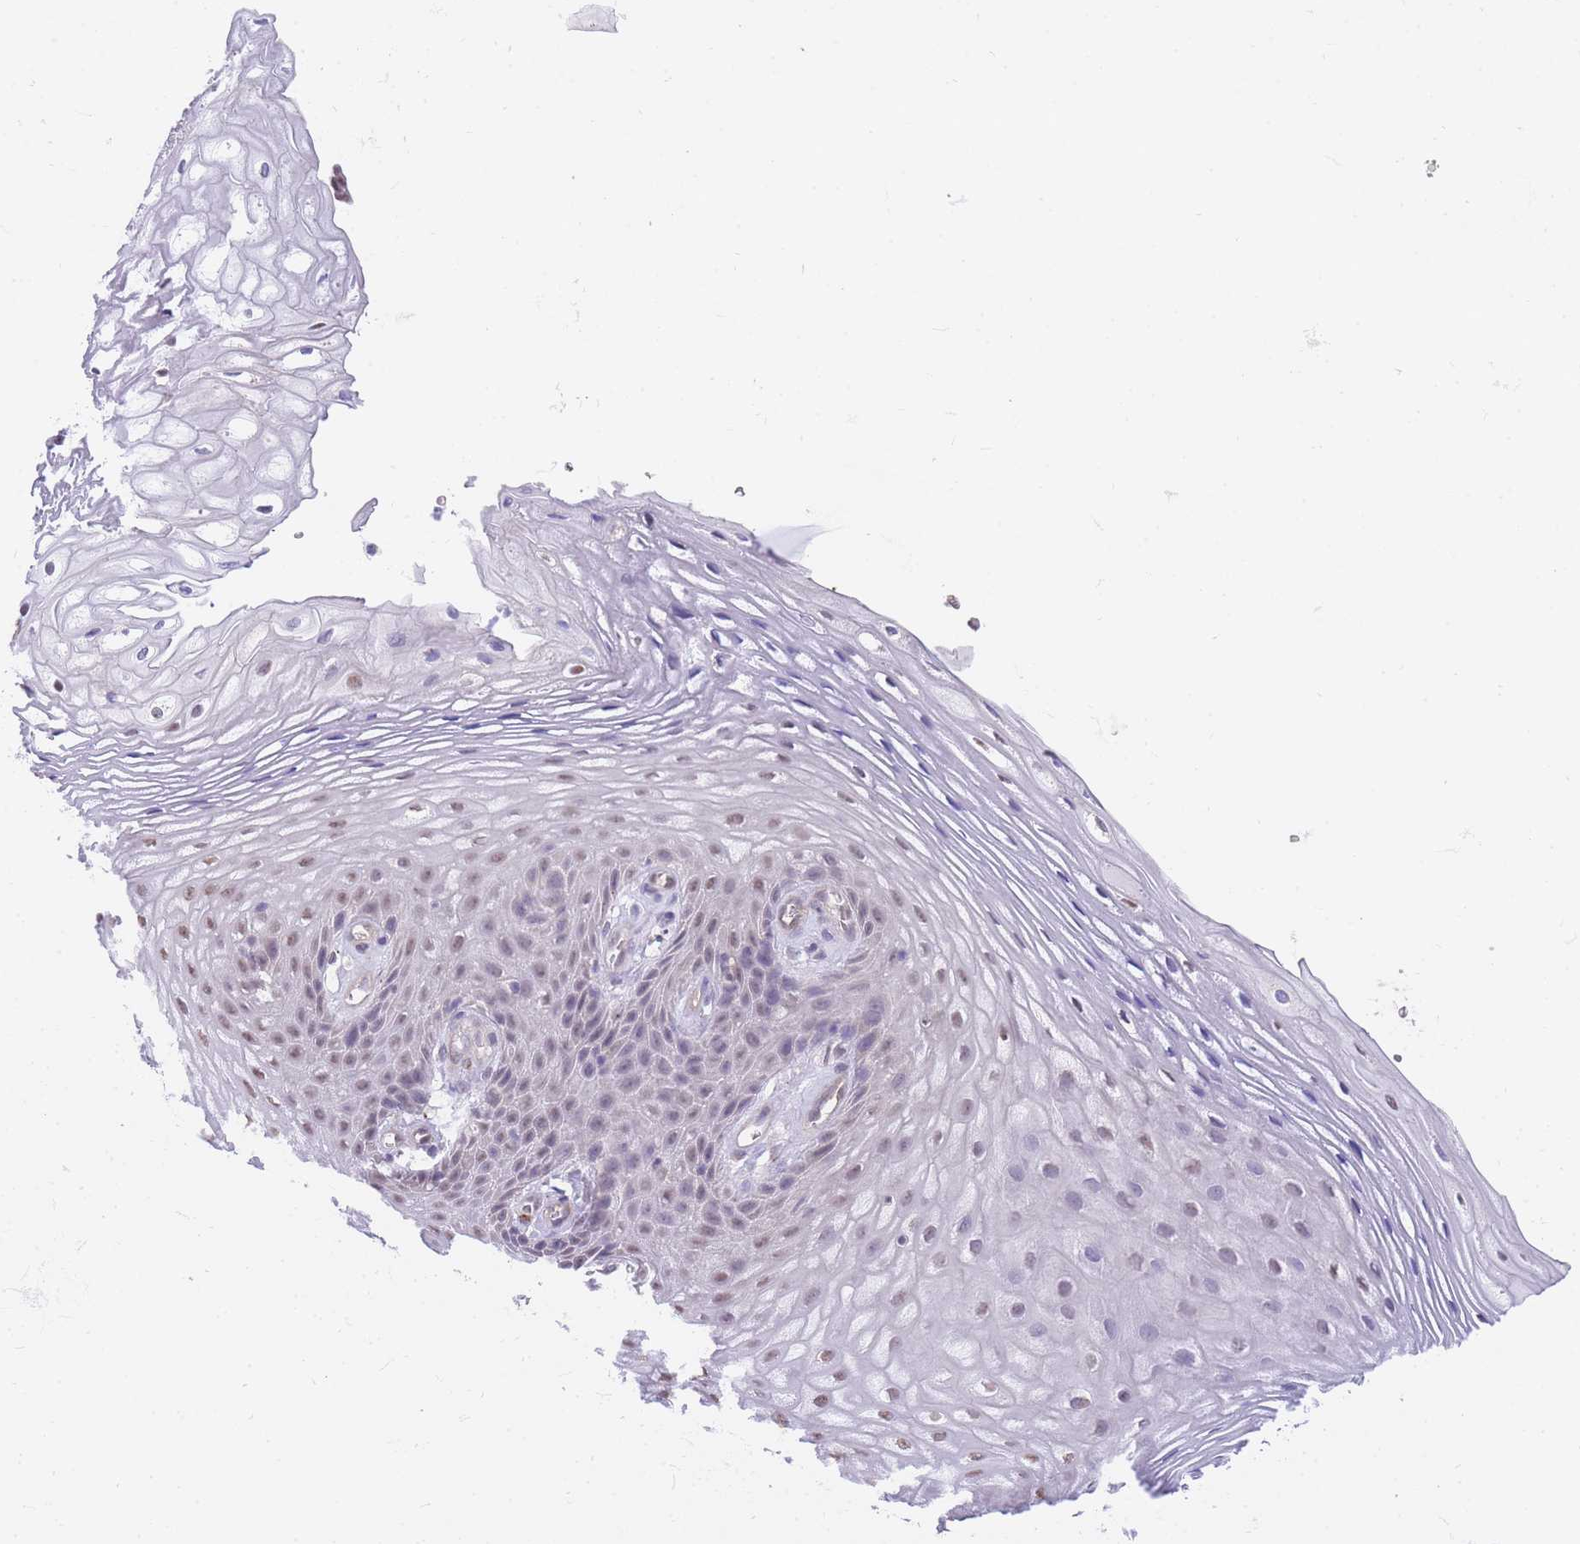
{"staining": {"intensity": "weak", "quantity": "<25%", "location": "nuclear"}, "tissue": "vagina", "cell_type": "Squamous epithelial cells", "image_type": "normal", "snomed": [{"axis": "morphology", "description": "Normal tissue, NOS"}, {"axis": "topography", "description": "Vagina"}], "caption": "IHC of normal vagina demonstrates no staining in squamous epithelial cells.", "gene": "S100PBP", "patient": {"sex": "female", "age": 60}}